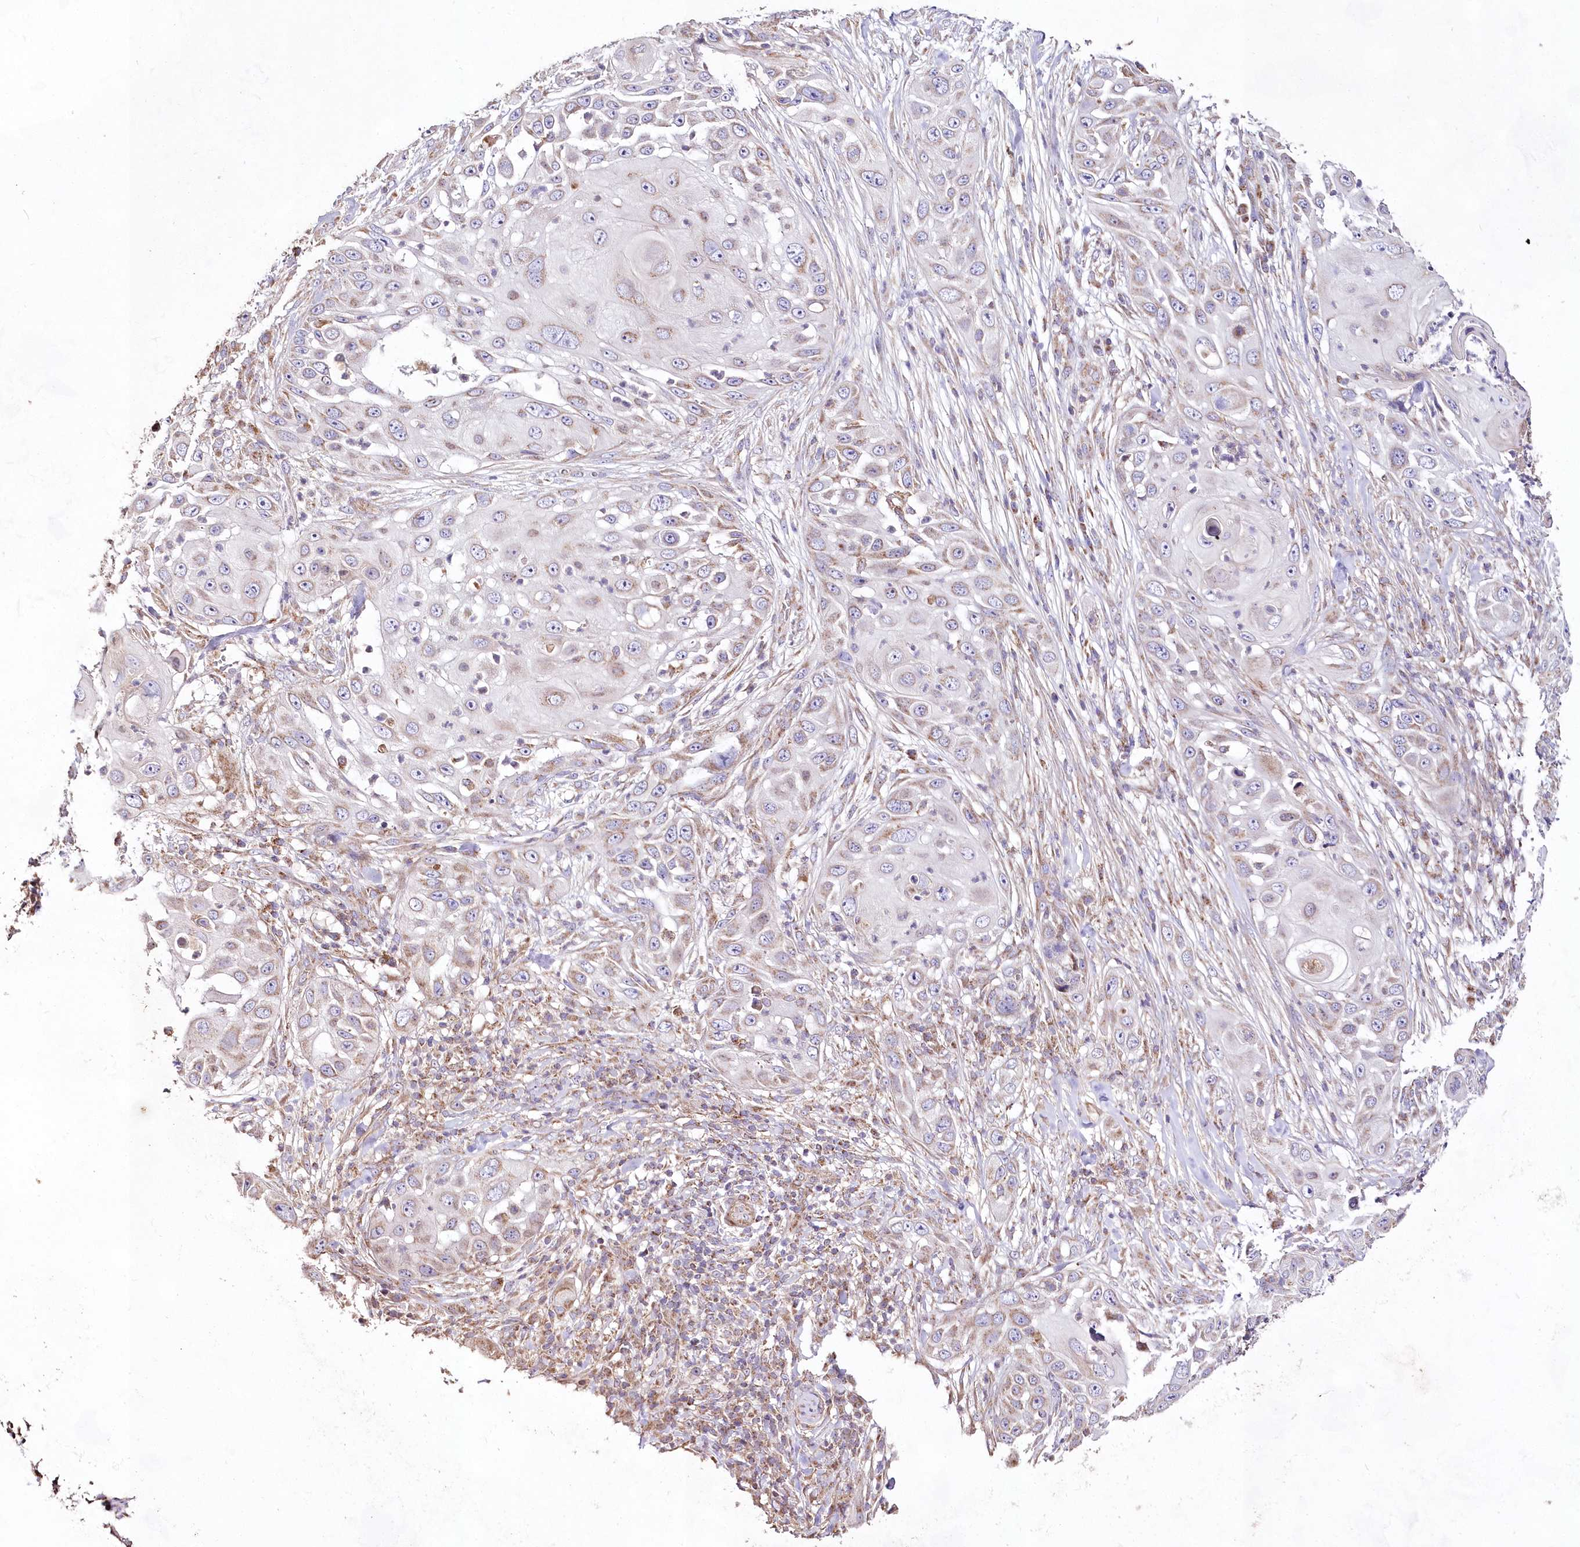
{"staining": {"intensity": "weak", "quantity": "25%-75%", "location": "cytoplasmic/membranous"}, "tissue": "skin cancer", "cell_type": "Tumor cells", "image_type": "cancer", "snomed": [{"axis": "morphology", "description": "Squamous cell carcinoma, NOS"}, {"axis": "topography", "description": "Skin"}], "caption": "A micrograph of human squamous cell carcinoma (skin) stained for a protein shows weak cytoplasmic/membranous brown staining in tumor cells.", "gene": "HADHB", "patient": {"sex": "female", "age": 44}}